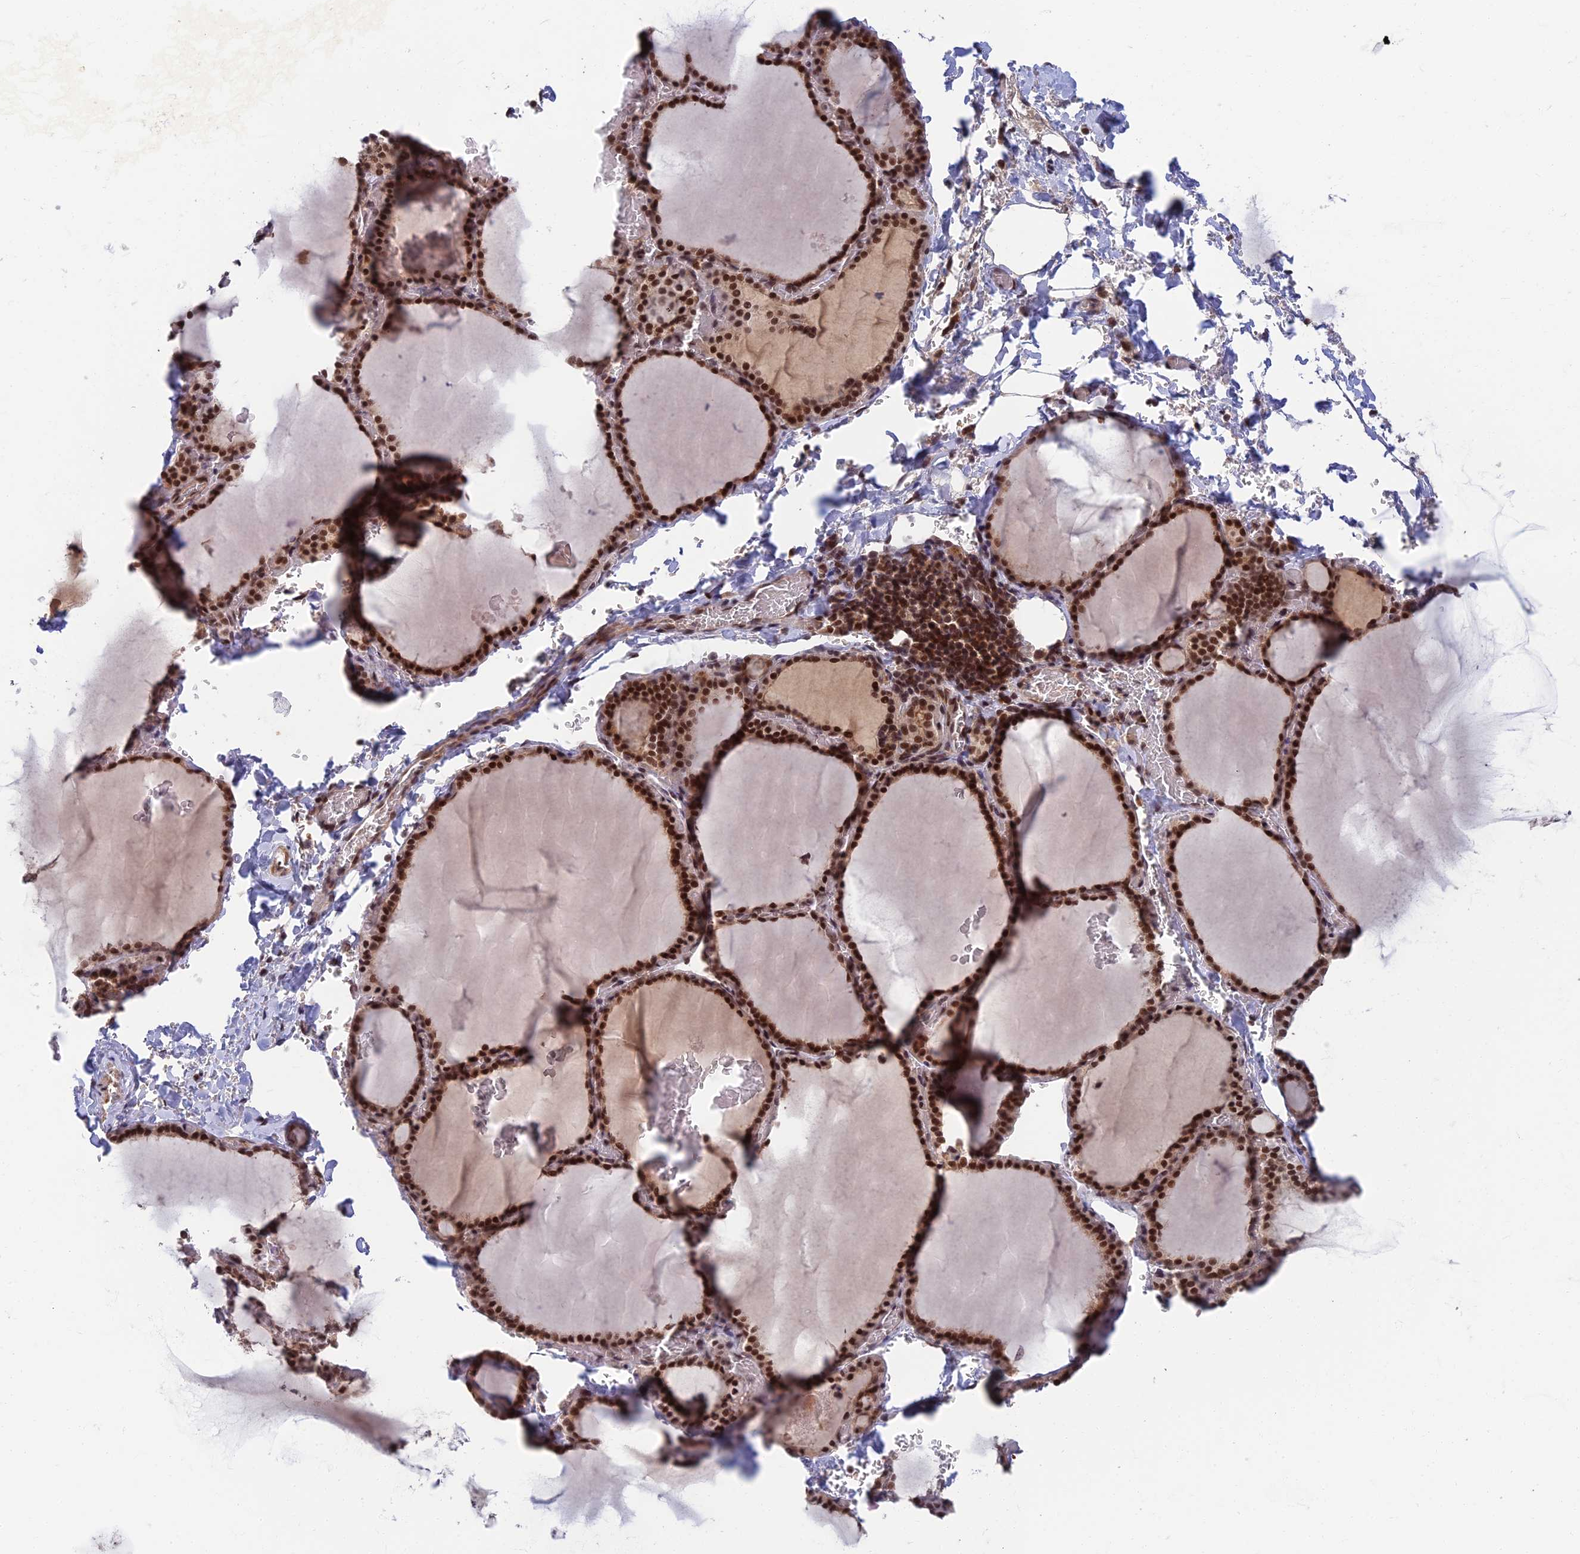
{"staining": {"intensity": "strong", "quantity": ">75%", "location": "nuclear"}, "tissue": "thyroid gland", "cell_type": "Glandular cells", "image_type": "normal", "snomed": [{"axis": "morphology", "description": "Normal tissue, NOS"}, {"axis": "topography", "description": "Thyroid gland"}], "caption": "This is a micrograph of immunohistochemistry staining of normal thyroid gland, which shows strong expression in the nuclear of glandular cells.", "gene": "TCEA2", "patient": {"sex": "female", "age": 39}}